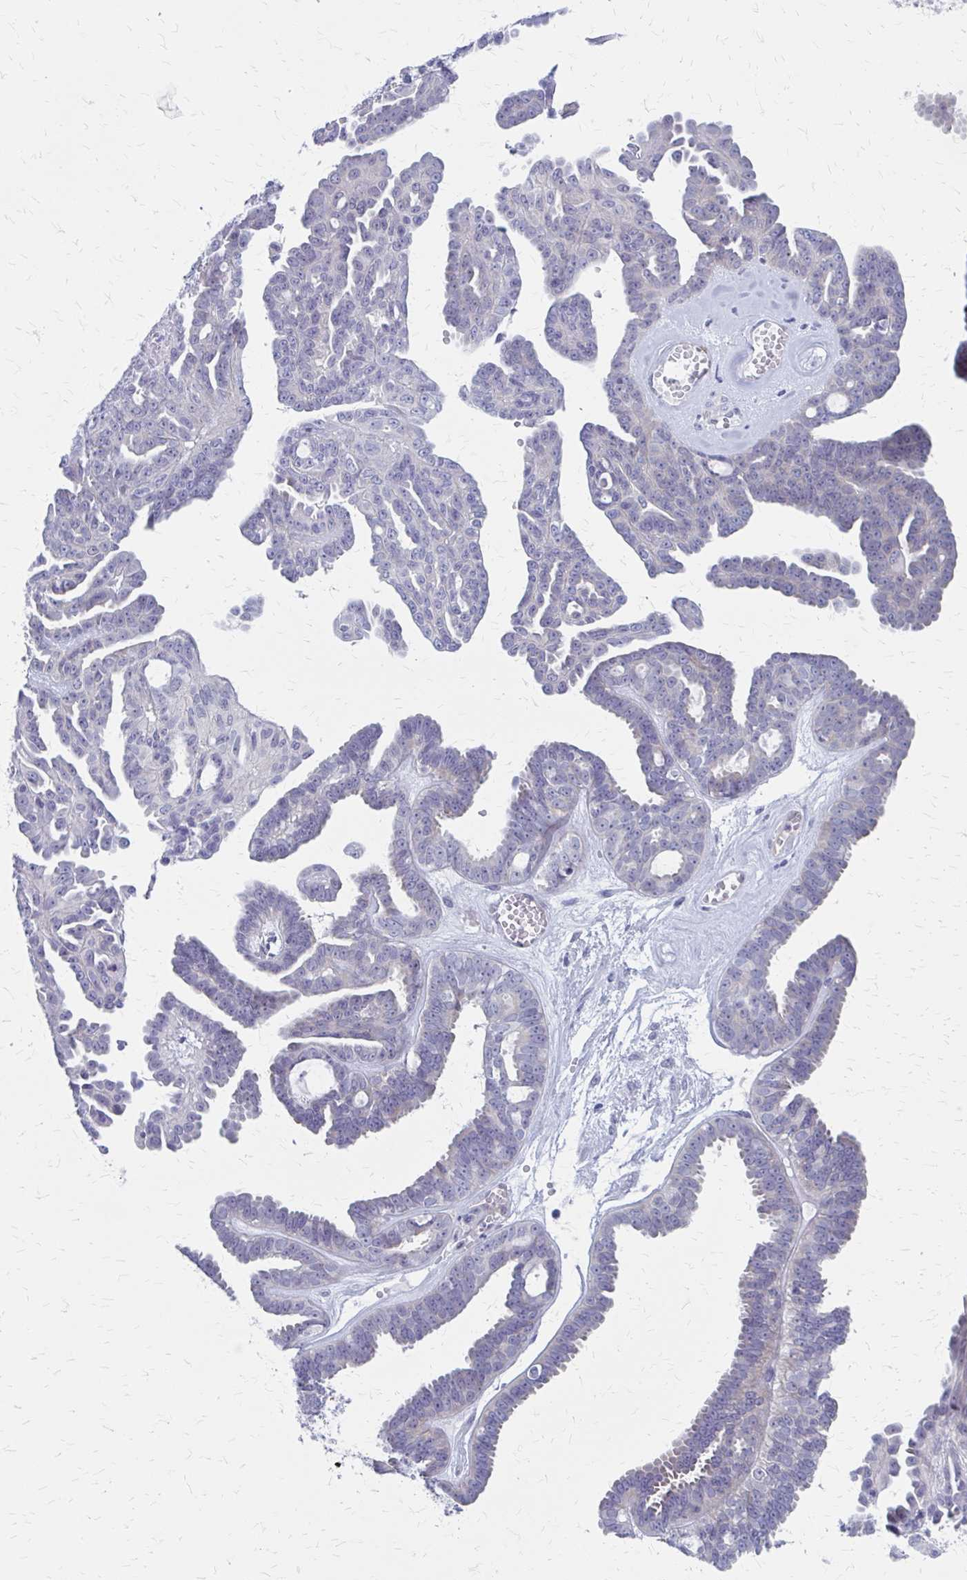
{"staining": {"intensity": "negative", "quantity": "none", "location": "none"}, "tissue": "ovarian cancer", "cell_type": "Tumor cells", "image_type": "cancer", "snomed": [{"axis": "morphology", "description": "Cystadenocarcinoma, serous, NOS"}, {"axis": "topography", "description": "Ovary"}], "caption": "This is an immunohistochemistry (IHC) micrograph of human ovarian cancer (serous cystadenocarcinoma). There is no expression in tumor cells.", "gene": "CLIC2", "patient": {"sex": "female", "age": 71}}